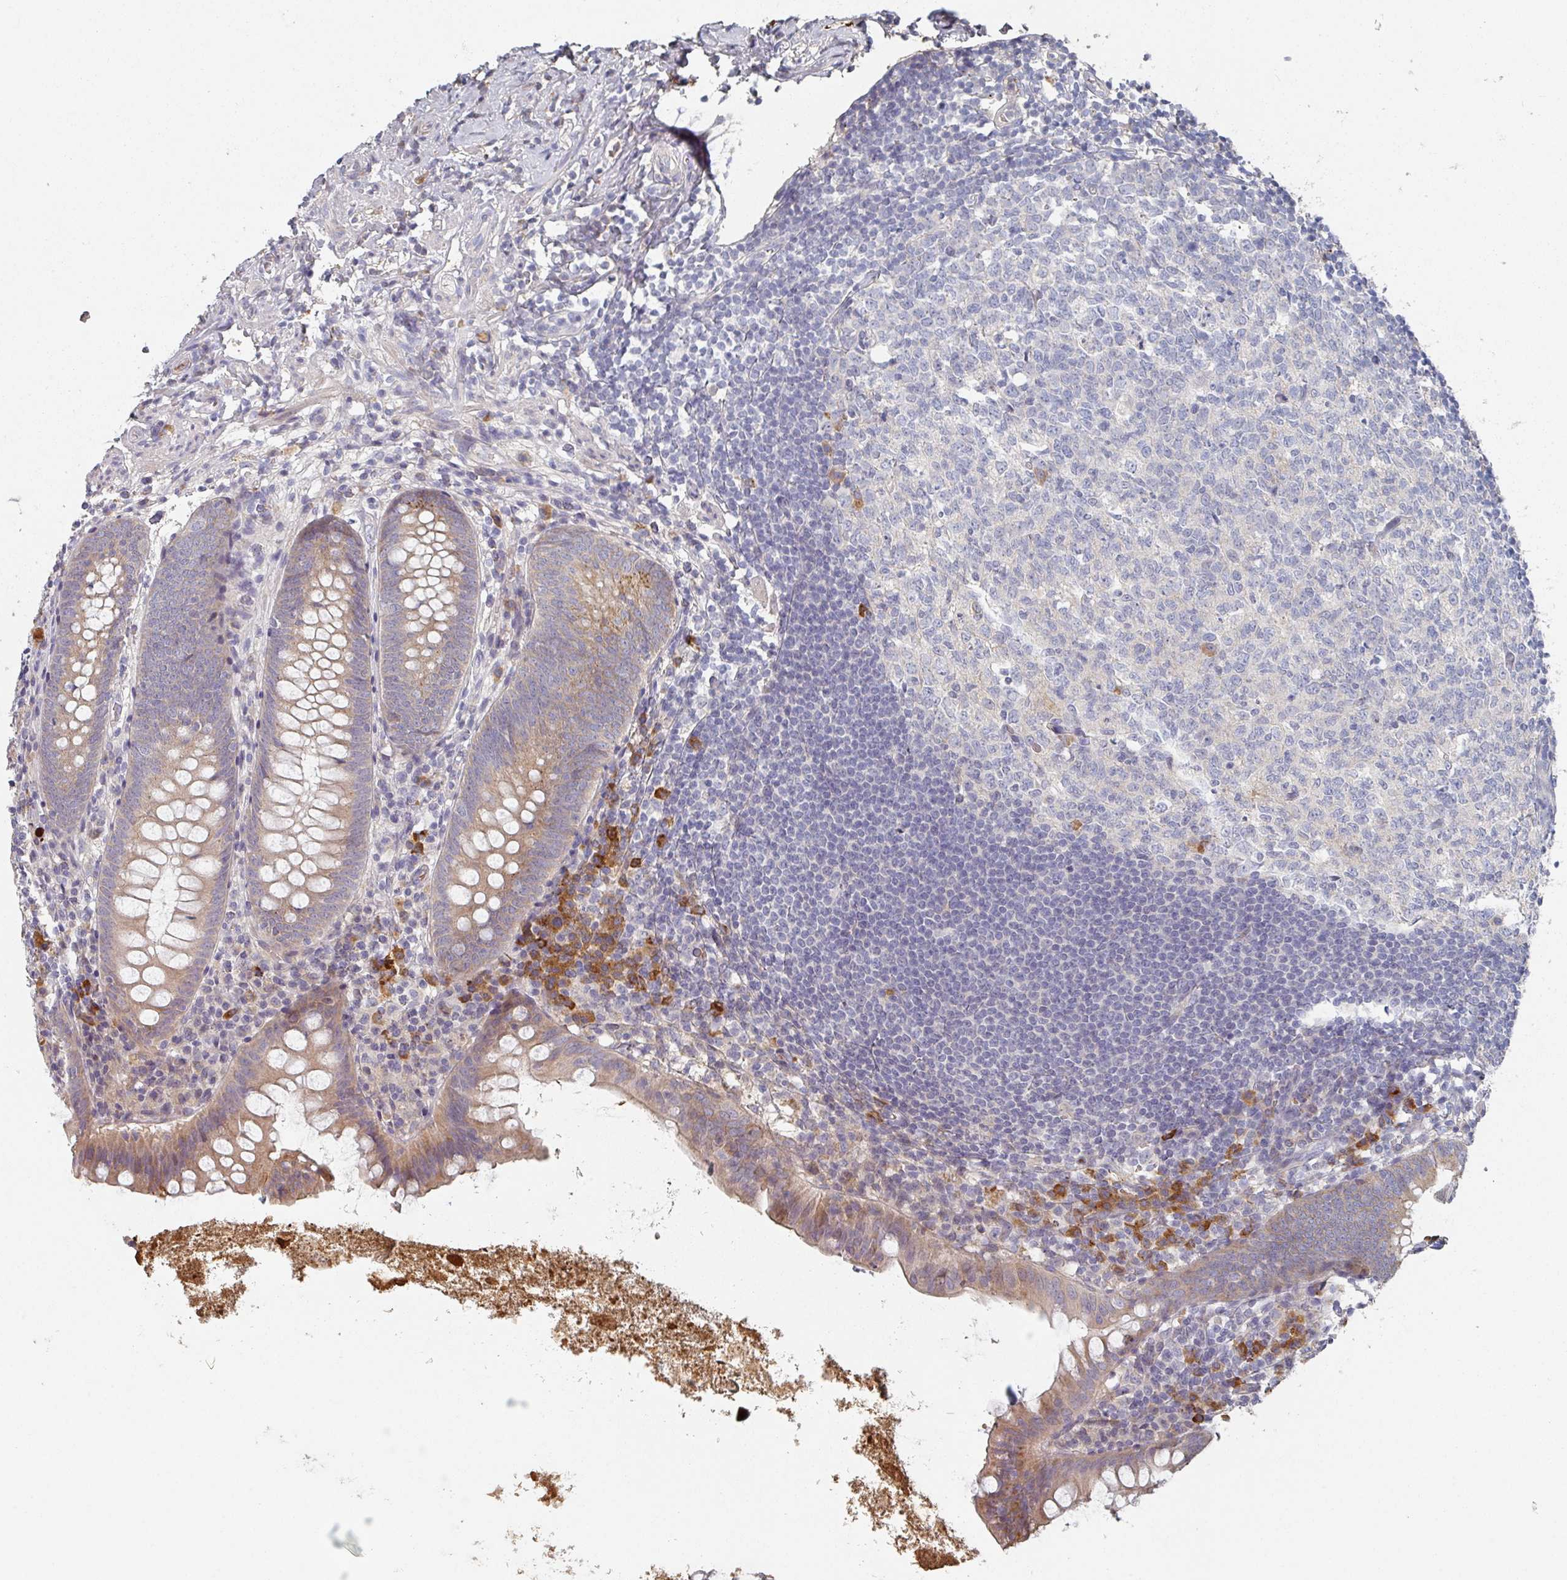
{"staining": {"intensity": "weak", "quantity": ">75%", "location": "cytoplasmic/membranous"}, "tissue": "appendix", "cell_type": "Glandular cells", "image_type": "normal", "snomed": [{"axis": "morphology", "description": "Normal tissue, NOS"}, {"axis": "topography", "description": "Appendix"}], "caption": "Appendix was stained to show a protein in brown. There is low levels of weak cytoplasmic/membranous staining in approximately >75% of glandular cells. (DAB = brown stain, brightfield microscopy at high magnification).", "gene": "ENSG00000249773", "patient": {"sex": "female", "age": 51}}